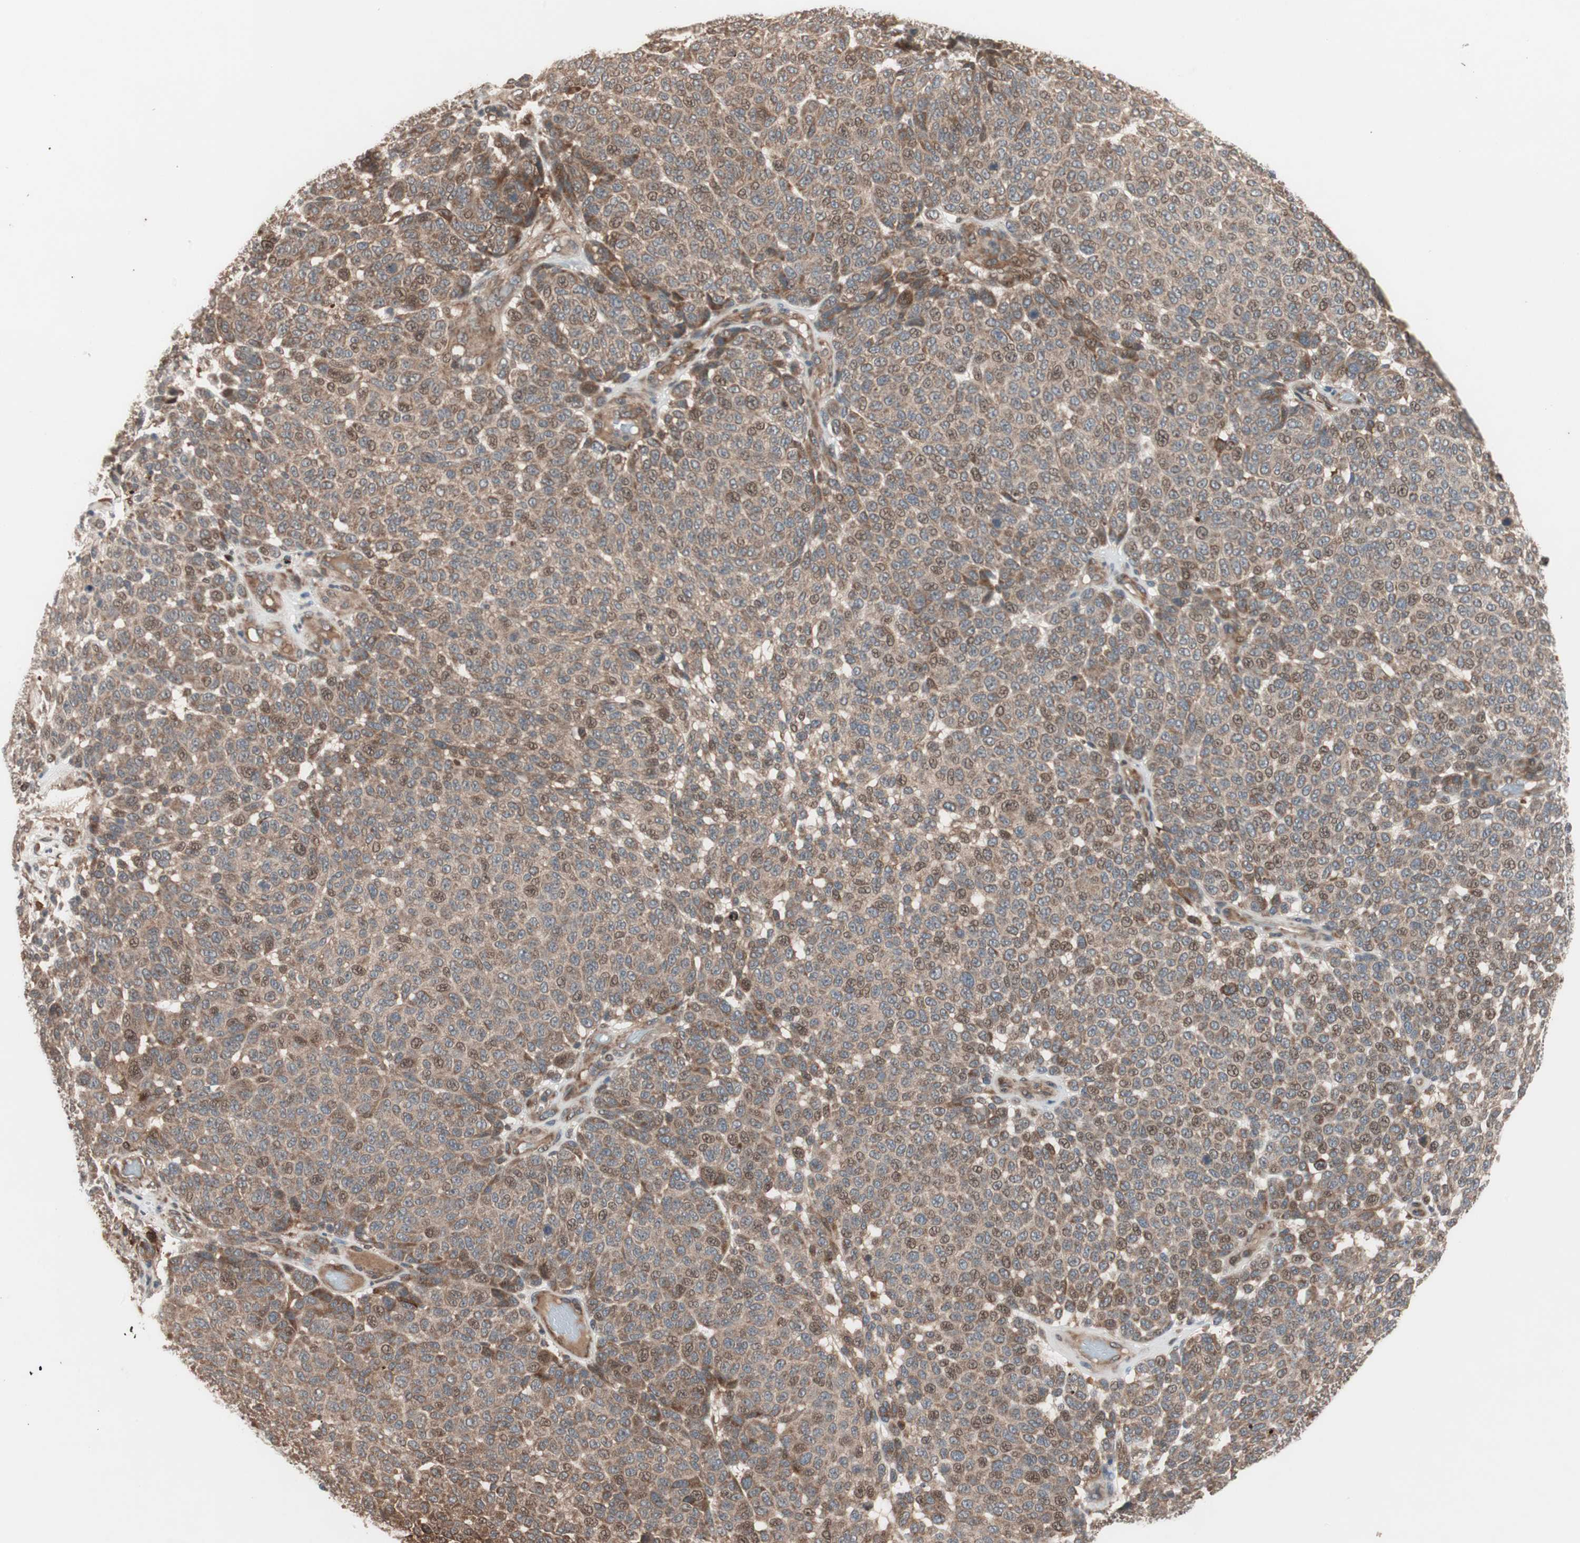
{"staining": {"intensity": "moderate", "quantity": ">75%", "location": "cytoplasmic/membranous,nuclear"}, "tissue": "melanoma", "cell_type": "Tumor cells", "image_type": "cancer", "snomed": [{"axis": "morphology", "description": "Malignant melanoma, NOS"}, {"axis": "topography", "description": "Skin"}], "caption": "Protein expression analysis of malignant melanoma exhibits moderate cytoplasmic/membranous and nuclear expression in about >75% of tumor cells.", "gene": "NF2", "patient": {"sex": "male", "age": 59}}